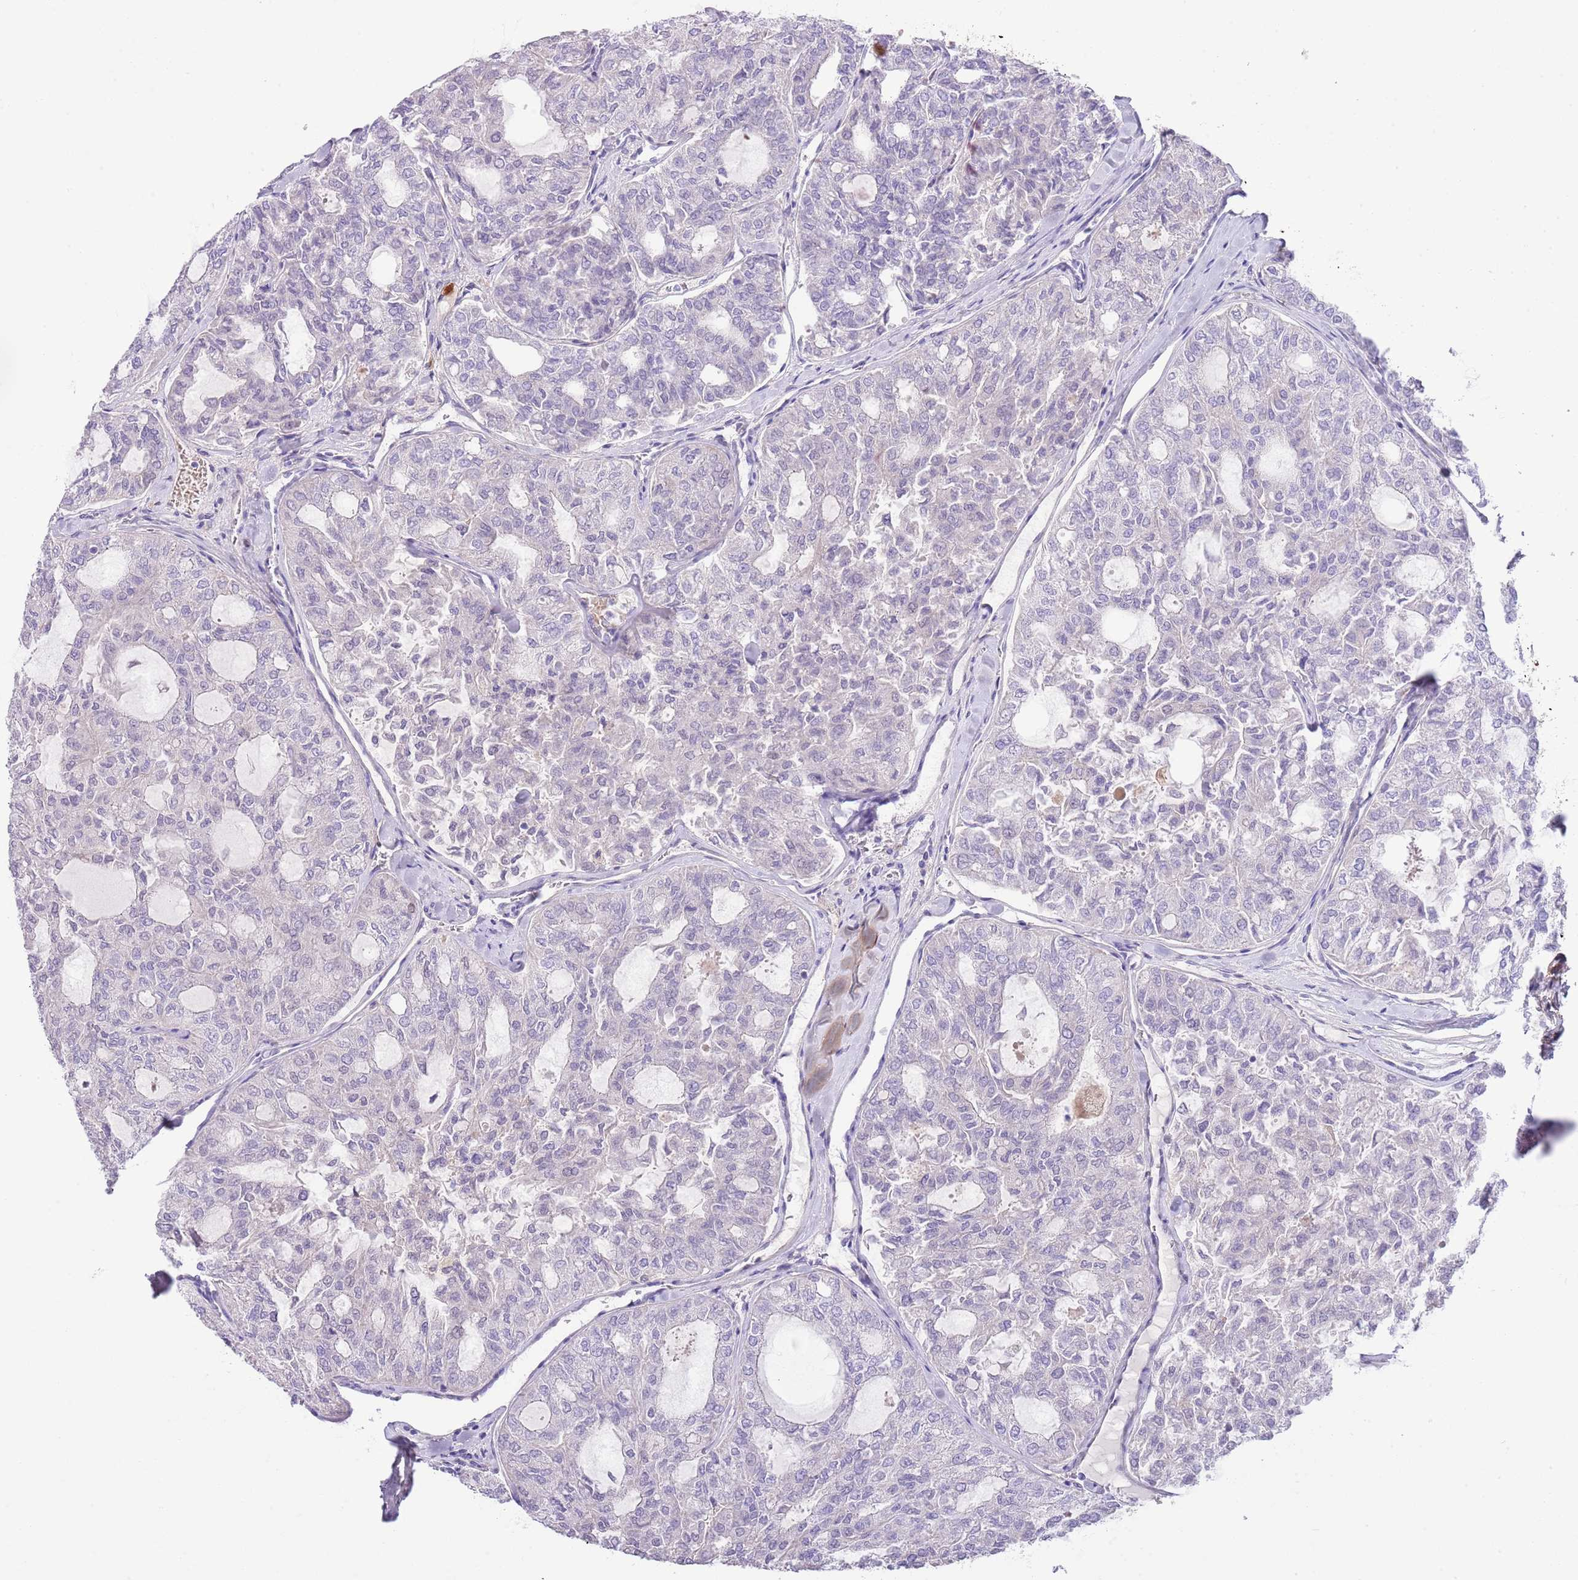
{"staining": {"intensity": "negative", "quantity": "none", "location": "none"}, "tissue": "thyroid cancer", "cell_type": "Tumor cells", "image_type": "cancer", "snomed": [{"axis": "morphology", "description": "Follicular adenoma carcinoma, NOS"}, {"axis": "topography", "description": "Thyroid gland"}], "caption": "This is an immunohistochemistry image of thyroid cancer (follicular adenoma carcinoma). There is no positivity in tumor cells.", "gene": "ABHD17C", "patient": {"sex": "male", "age": 75}}